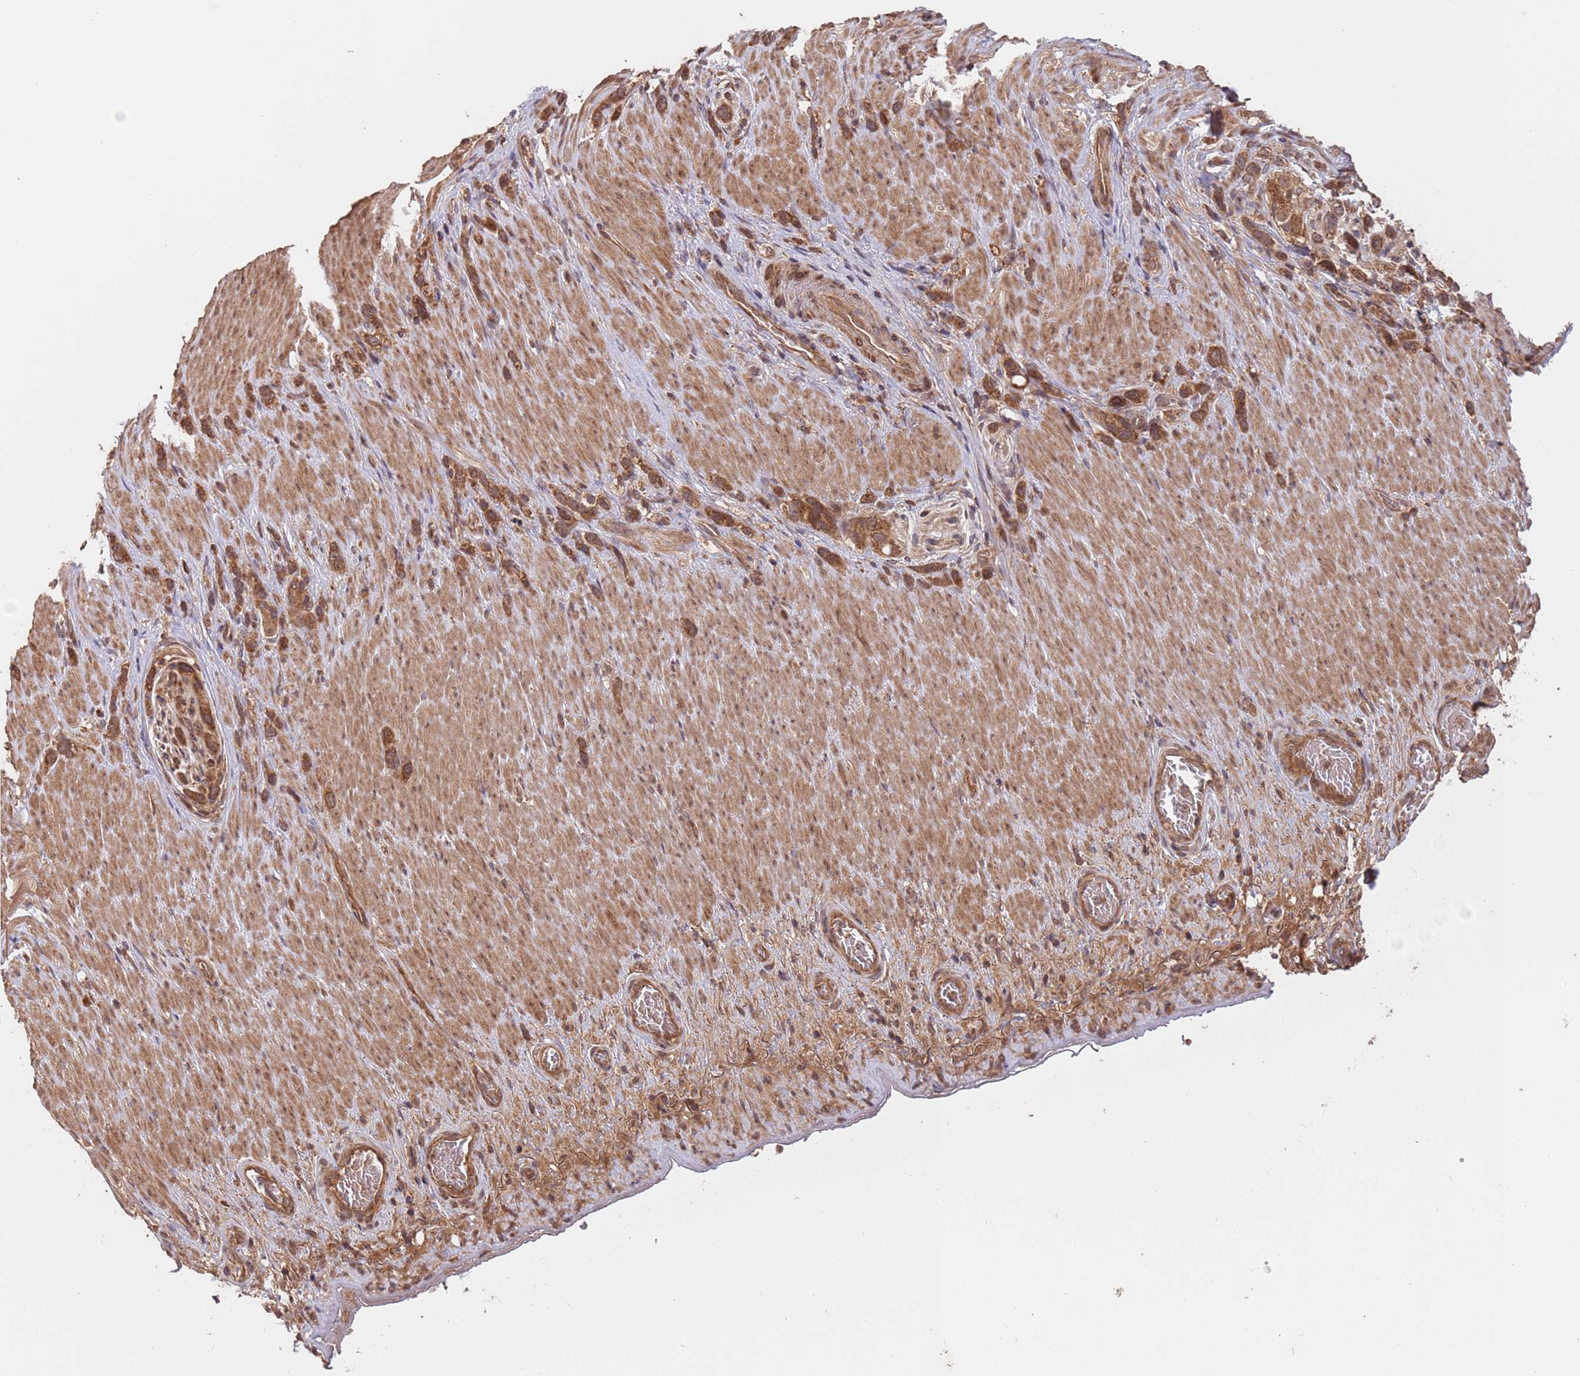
{"staining": {"intensity": "strong", "quantity": ">75%", "location": "cytoplasmic/membranous"}, "tissue": "stomach cancer", "cell_type": "Tumor cells", "image_type": "cancer", "snomed": [{"axis": "morphology", "description": "Adenocarcinoma, NOS"}, {"axis": "topography", "description": "Stomach"}], "caption": "Immunohistochemical staining of human adenocarcinoma (stomach) shows strong cytoplasmic/membranous protein positivity in about >75% of tumor cells.", "gene": "ERI1", "patient": {"sex": "female", "age": 65}}